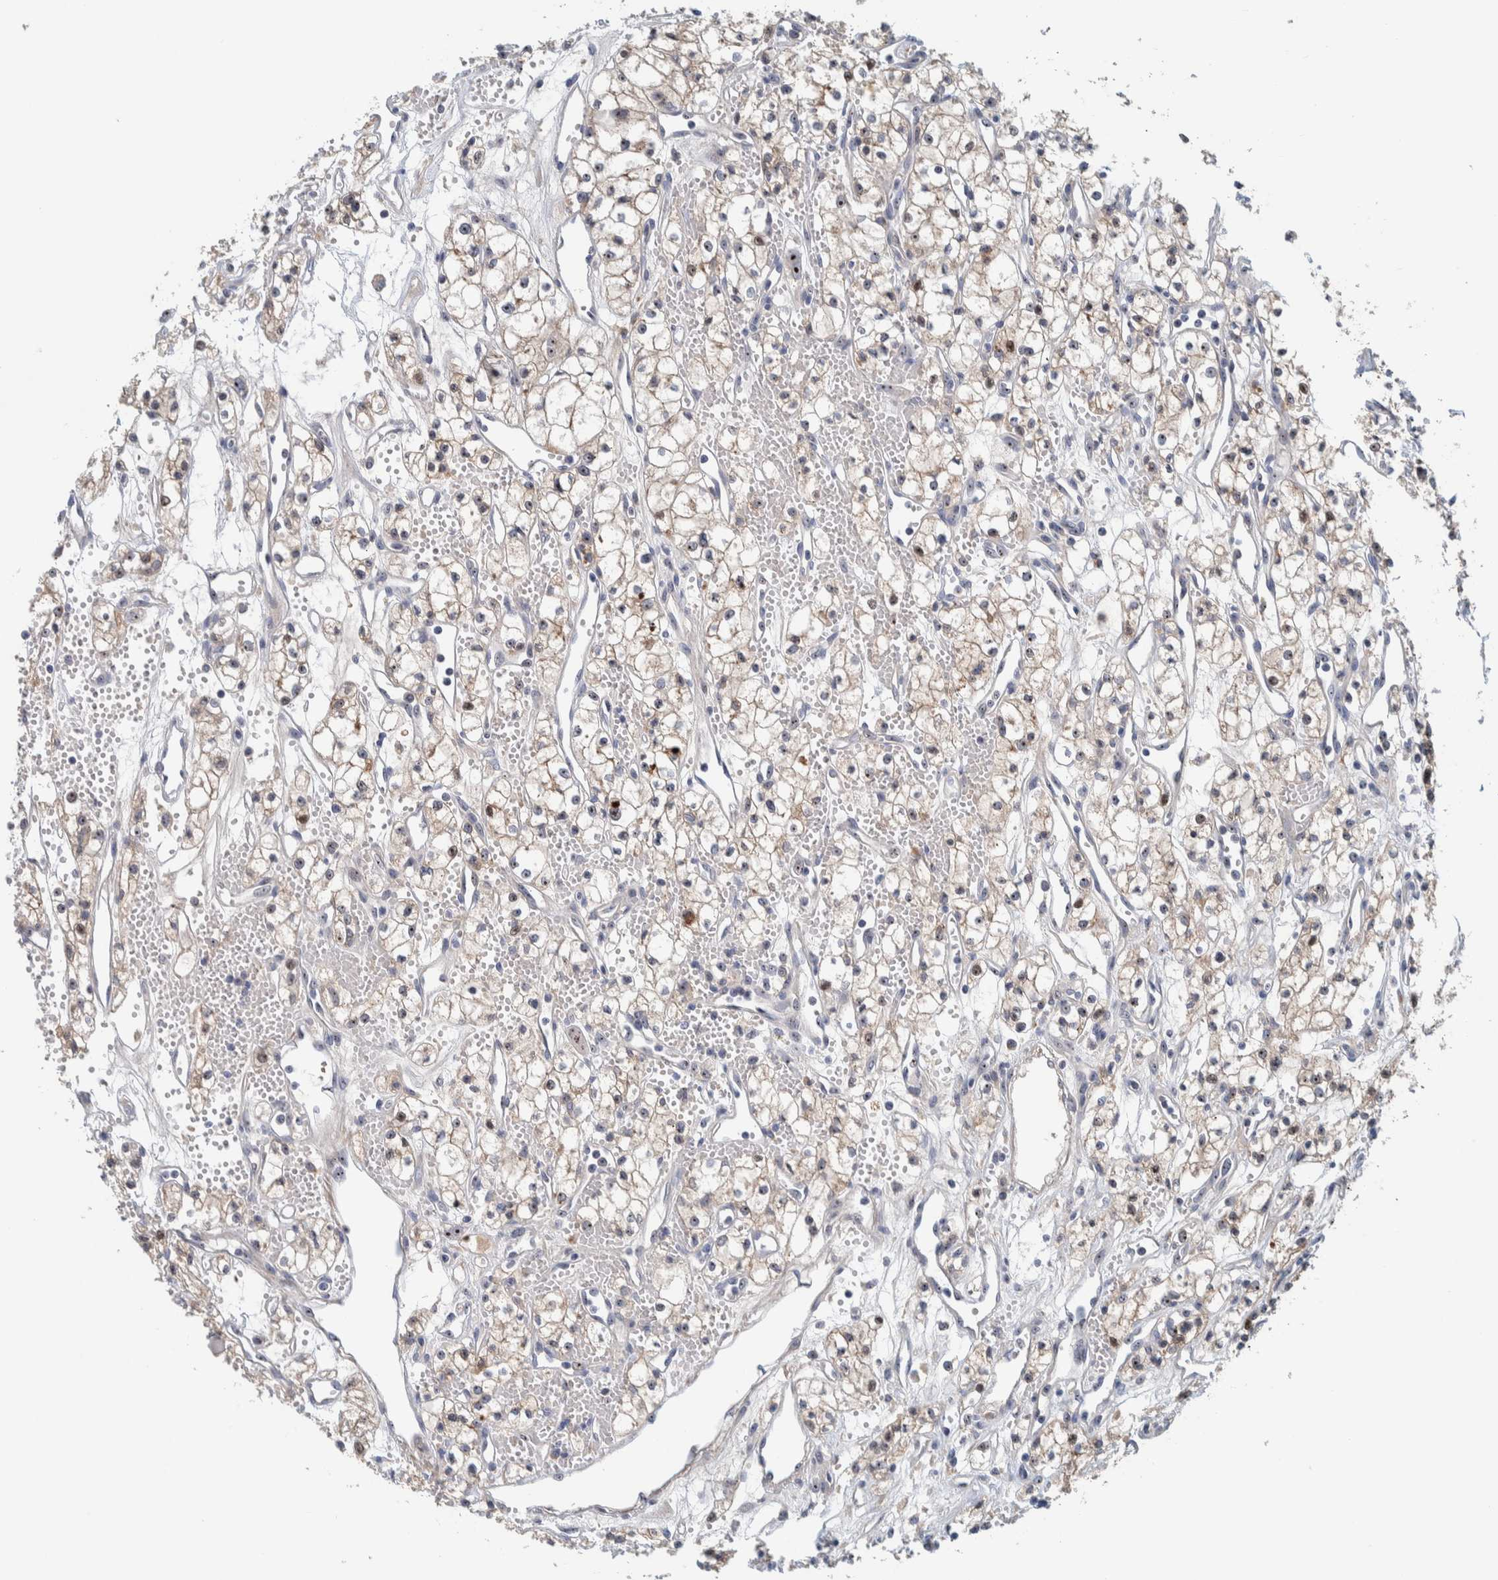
{"staining": {"intensity": "moderate", "quantity": "25%-75%", "location": "nuclear"}, "tissue": "renal cancer", "cell_type": "Tumor cells", "image_type": "cancer", "snomed": [{"axis": "morphology", "description": "Adenocarcinoma, NOS"}, {"axis": "topography", "description": "Kidney"}], "caption": "Renal cancer (adenocarcinoma) stained for a protein exhibits moderate nuclear positivity in tumor cells. Ihc stains the protein in brown and the nuclei are stained blue.", "gene": "NOL11", "patient": {"sex": "male", "age": 59}}